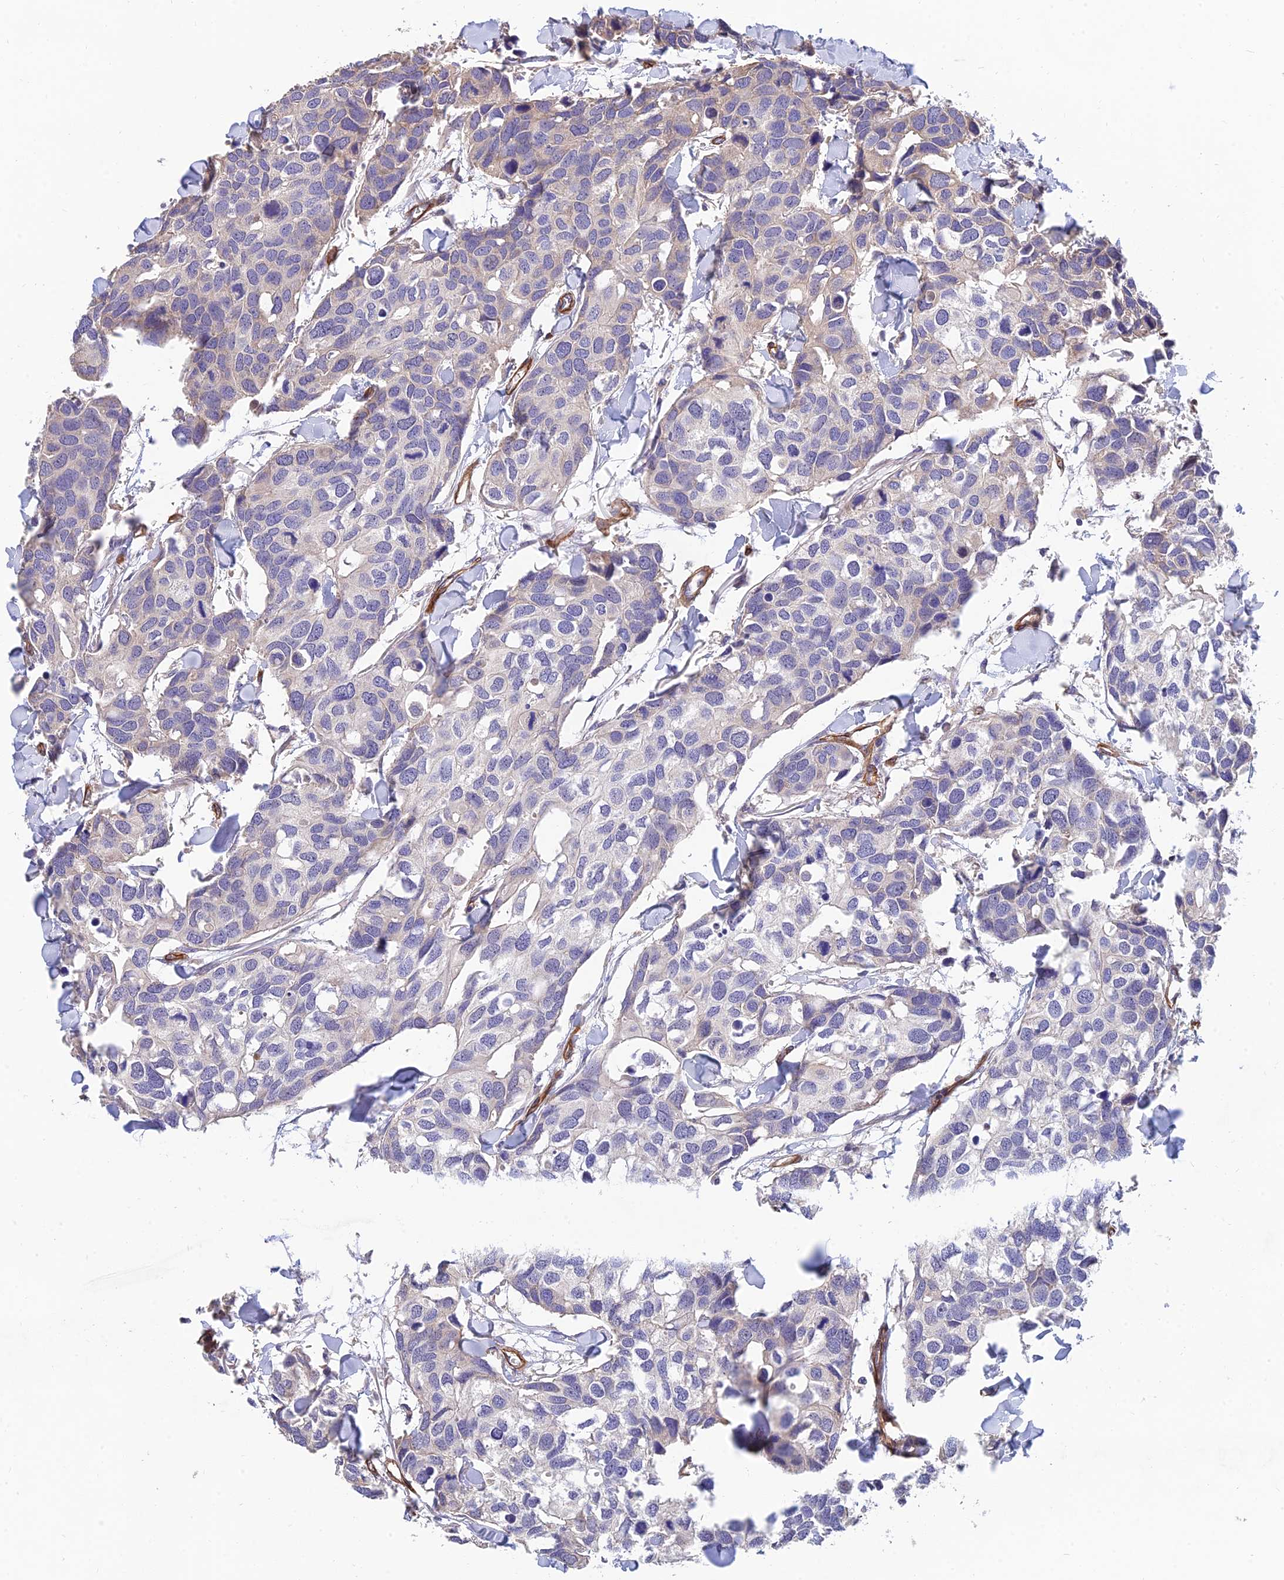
{"staining": {"intensity": "negative", "quantity": "none", "location": "none"}, "tissue": "breast cancer", "cell_type": "Tumor cells", "image_type": "cancer", "snomed": [{"axis": "morphology", "description": "Duct carcinoma"}, {"axis": "topography", "description": "Breast"}], "caption": "The histopathology image displays no significant positivity in tumor cells of breast cancer.", "gene": "MRPL35", "patient": {"sex": "female", "age": 83}}